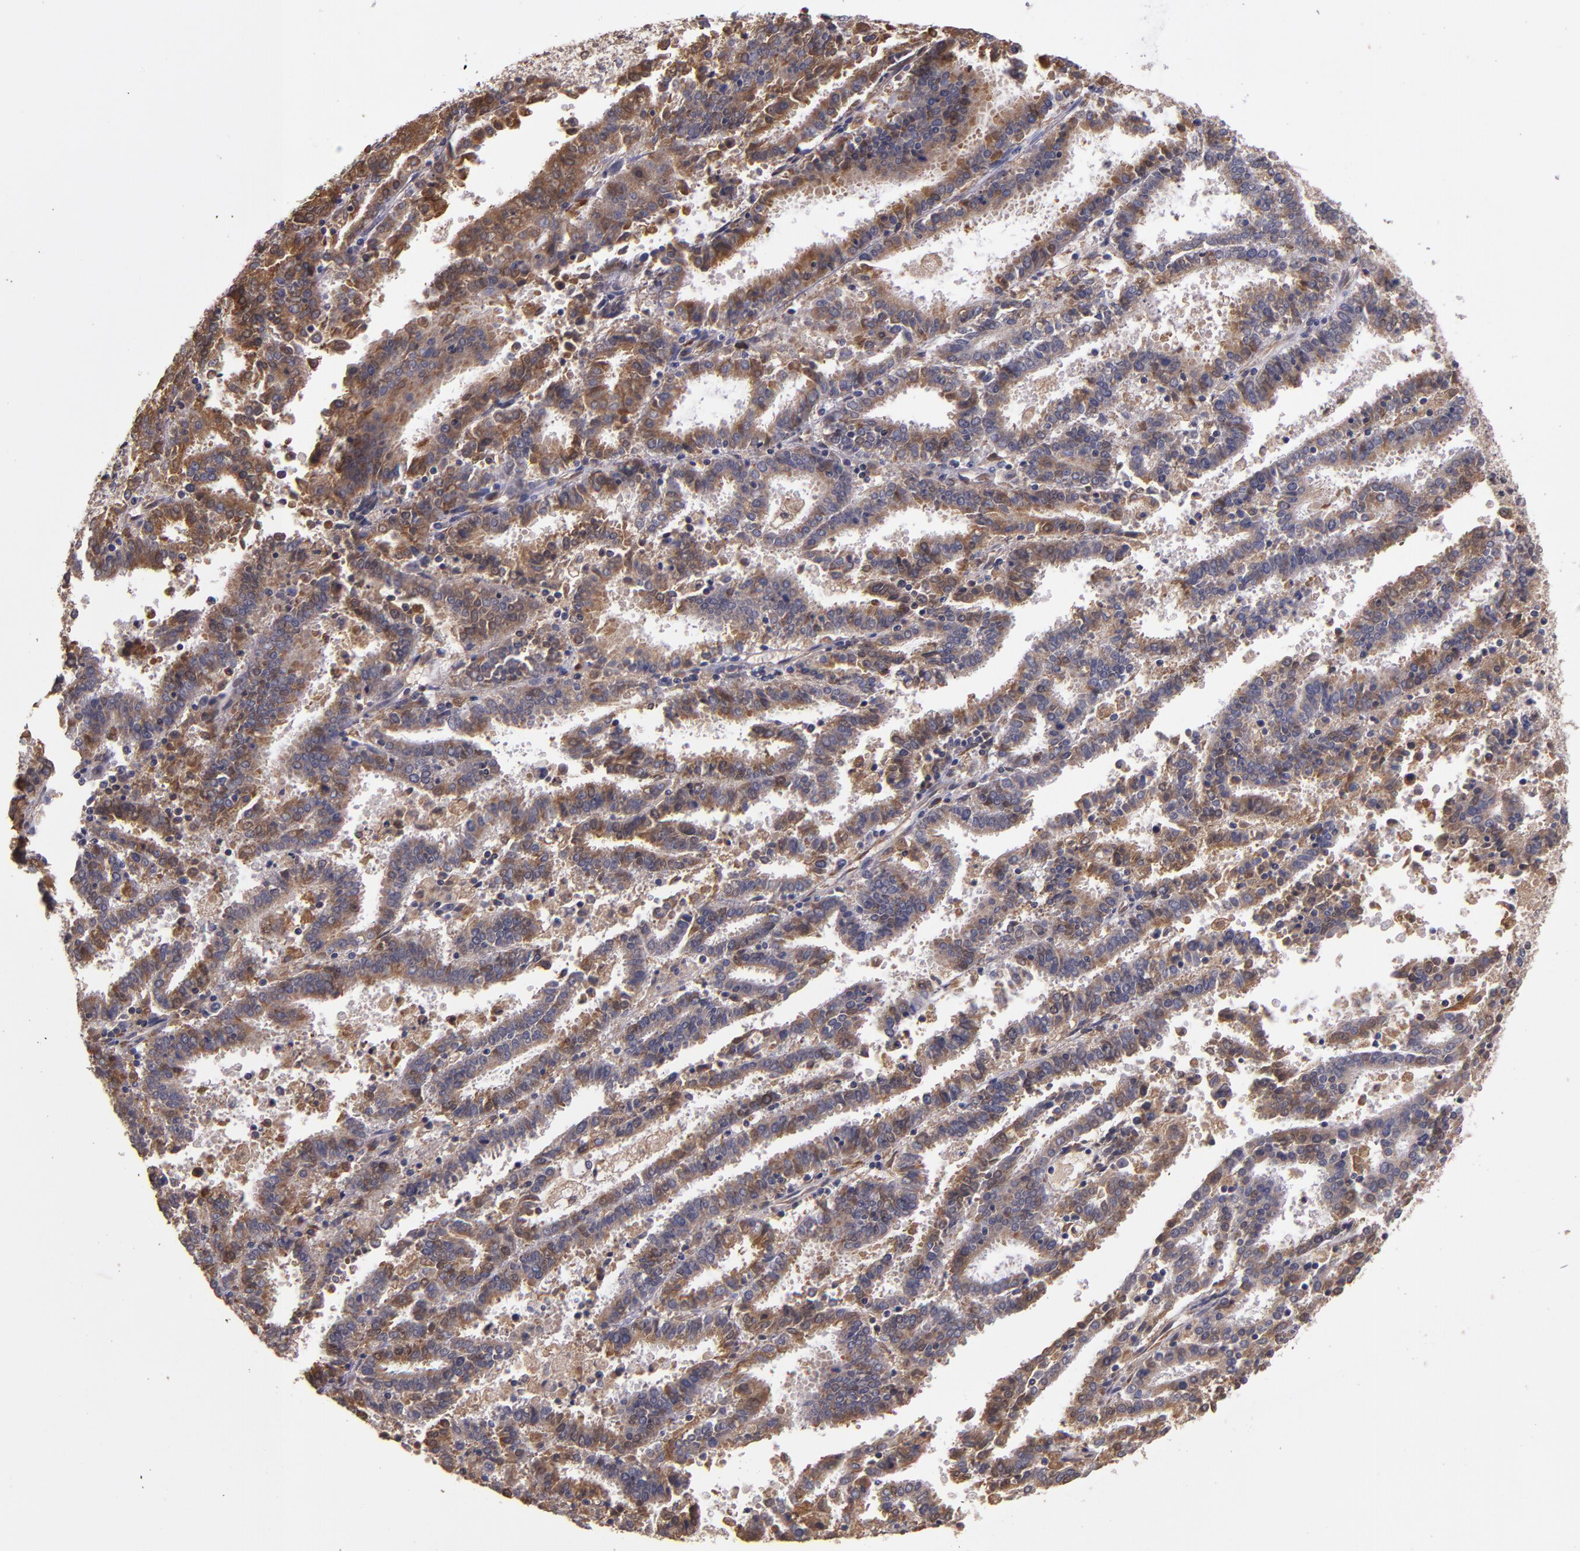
{"staining": {"intensity": "moderate", "quantity": "25%-75%", "location": "cytoplasmic/membranous"}, "tissue": "endometrial cancer", "cell_type": "Tumor cells", "image_type": "cancer", "snomed": [{"axis": "morphology", "description": "Adenocarcinoma, NOS"}, {"axis": "topography", "description": "Uterus"}], "caption": "The micrograph shows staining of endometrial cancer (adenocarcinoma), revealing moderate cytoplasmic/membranous protein positivity (brown color) within tumor cells.", "gene": "PRAF2", "patient": {"sex": "female", "age": 83}}